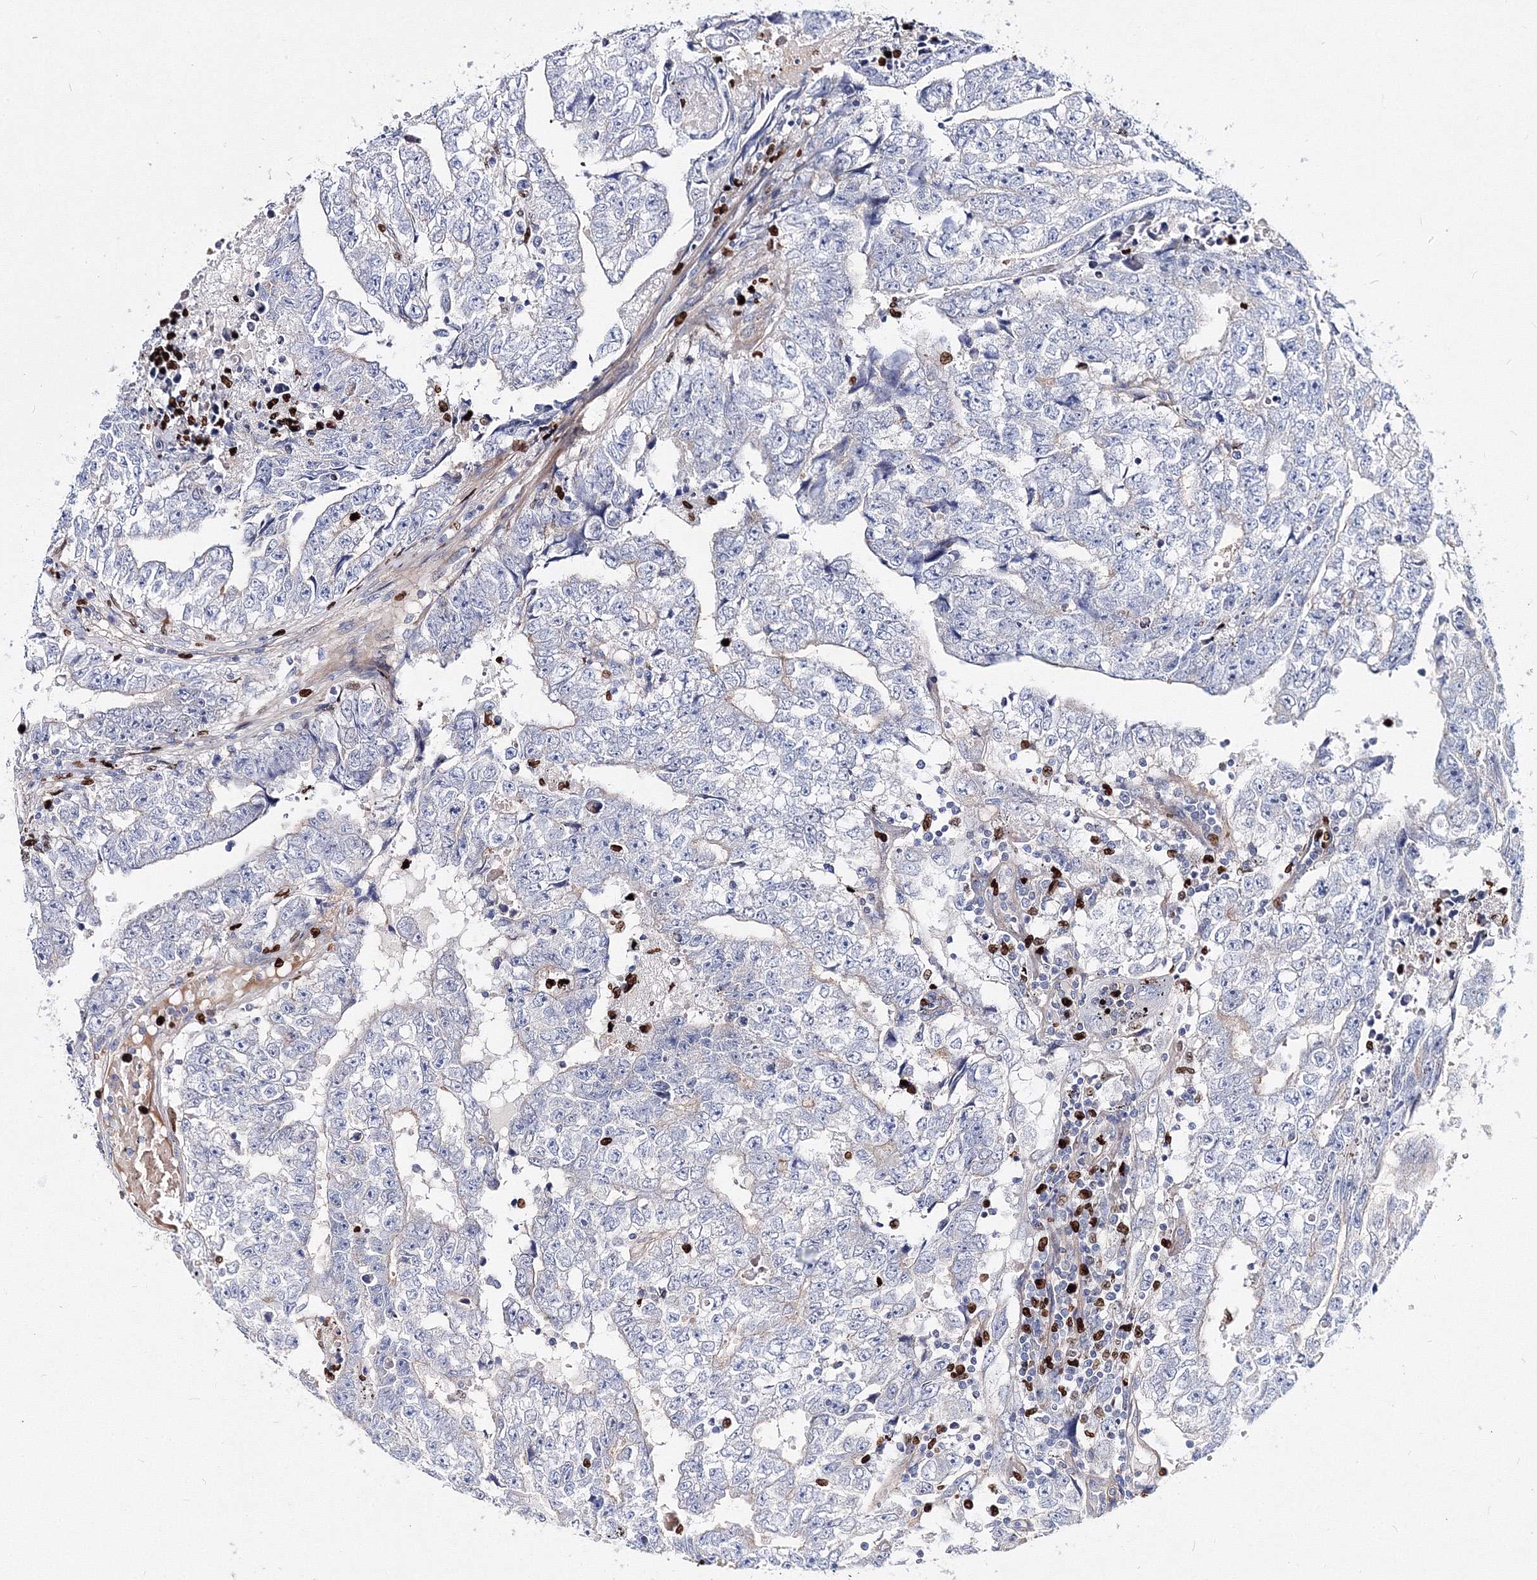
{"staining": {"intensity": "negative", "quantity": "none", "location": "none"}, "tissue": "testis cancer", "cell_type": "Tumor cells", "image_type": "cancer", "snomed": [{"axis": "morphology", "description": "Carcinoma, Embryonal, NOS"}, {"axis": "topography", "description": "Testis"}], "caption": "DAB (3,3'-diaminobenzidine) immunohistochemical staining of testis embryonal carcinoma exhibits no significant expression in tumor cells.", "gene": "C11orf52", "patient": {"sex": "male", "age": 25}}